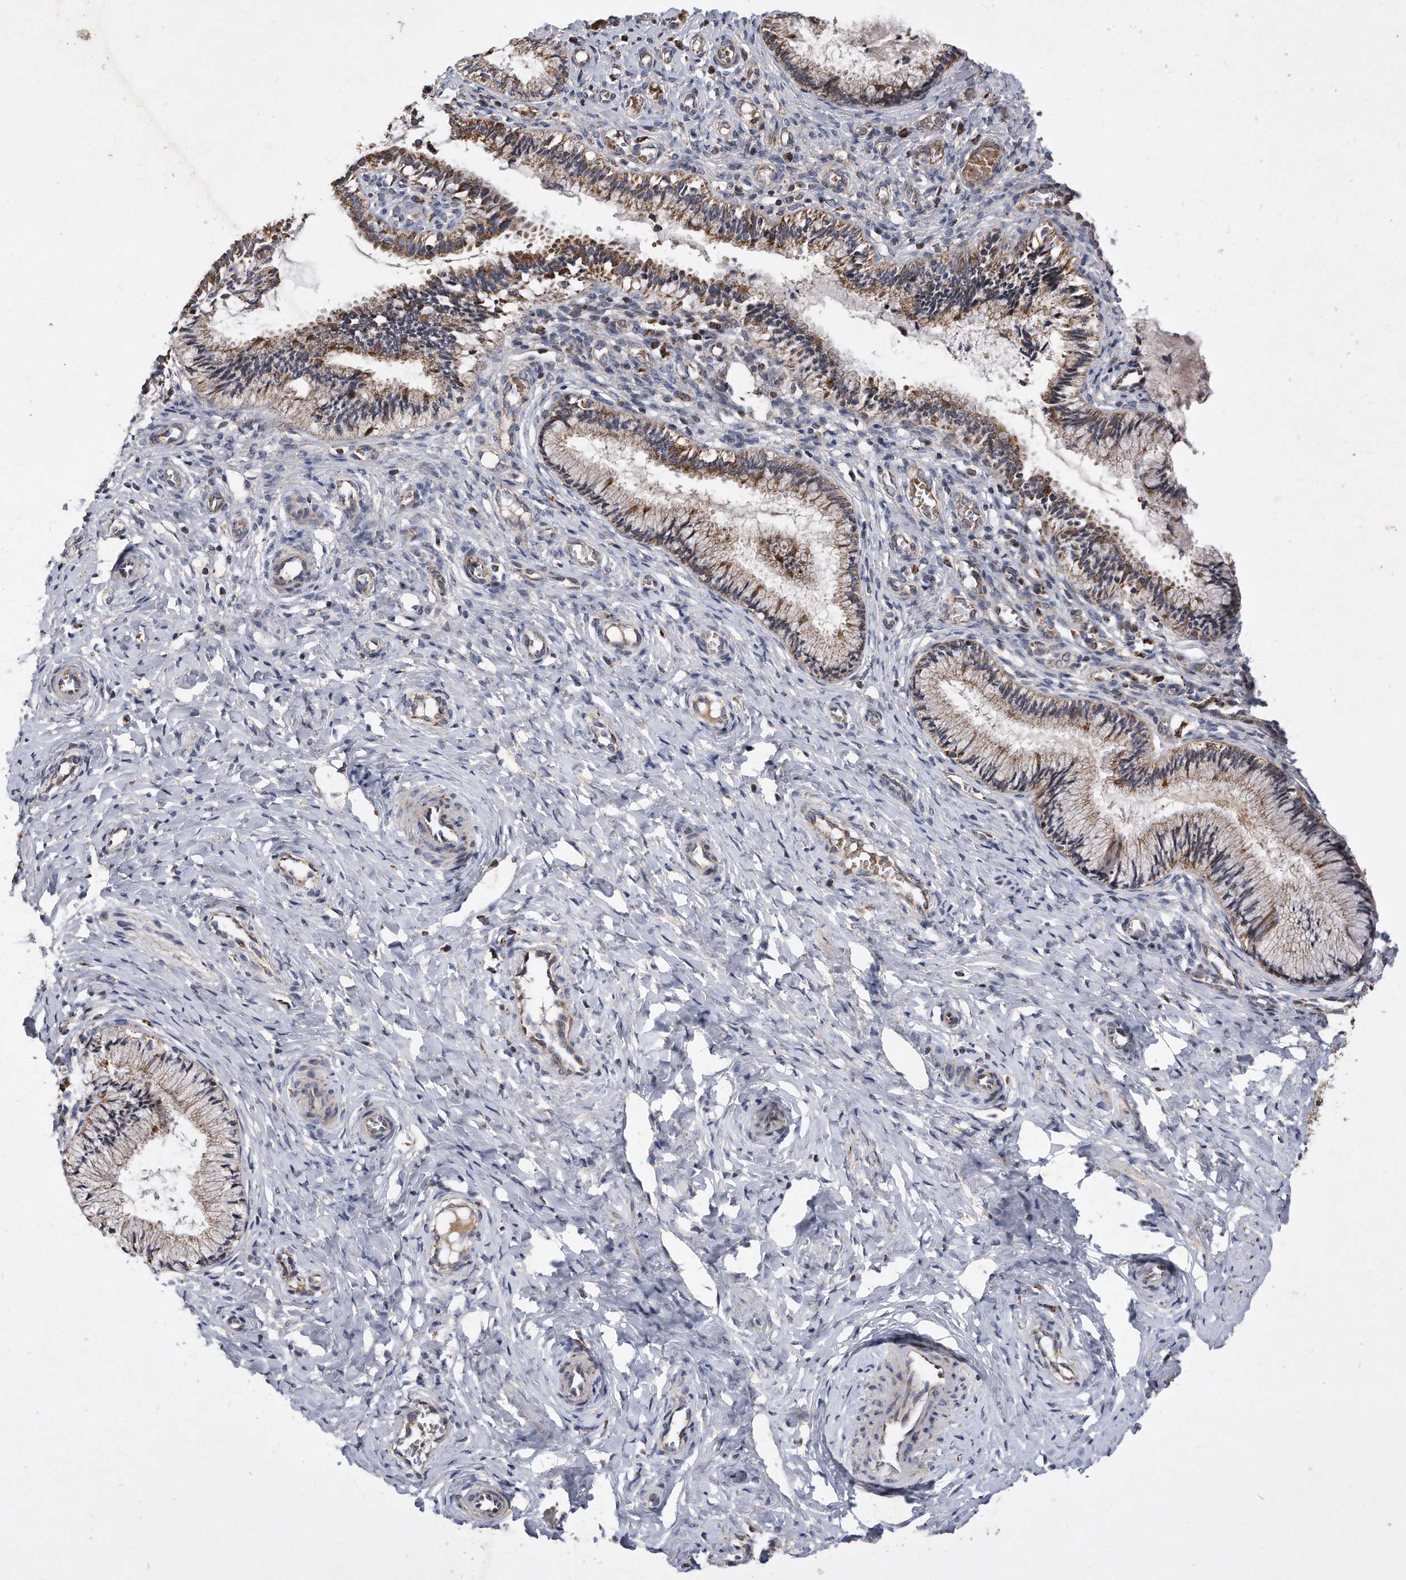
{"staining": {"intensity": "moderate", "quantity": ">75%", "location": "cytoplasmic/membranous"}, "tissue": "cervix", "cell_type": "Glandular cells", "image_type": "normal", "snomed": [{"axis": "morphology", "description": "Normal tissue, NOS"}, {"axis": "topography", "description": "Cervix"}], "caption": "This photomicrograph reveals immunohistochemistry (IHC) staining of normal human cervix, with medium moderate cytoplasmic/membranous staining in approximately >75% of glandular cells.", "gene": "PPP5C", "patient": {"sex": "female", "age": 27}}